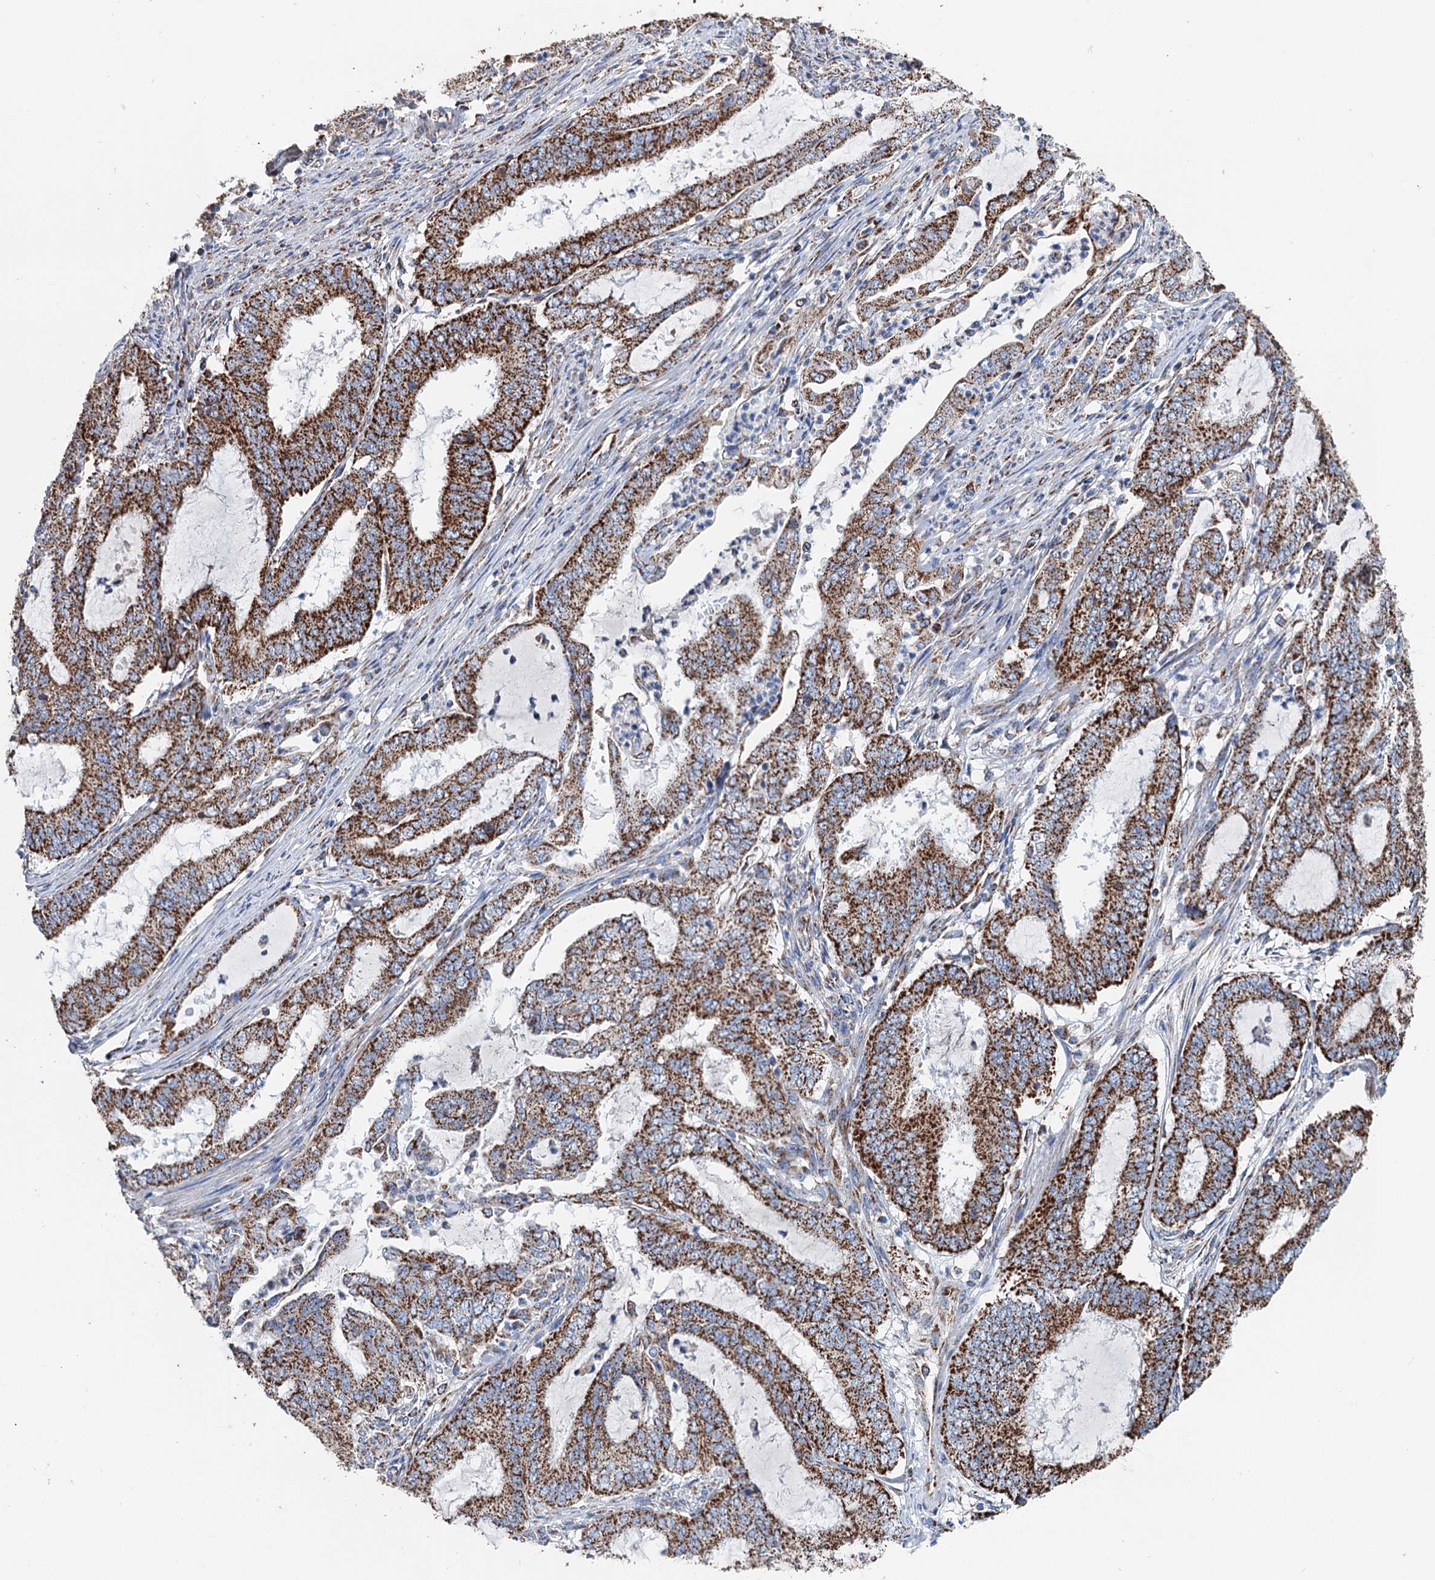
{"staining": {"intensity": "strong", "quantity": ">75%", "location": "cytoplasmic/membranous"}, "tissue": "endometrial cancer", "cell_type": "Tumor cells", "image_type": "cancer", "snomed": [{"axis": "morphology", "description": "Adenocarcinoma, NOS"}, {"axis": "topography", "description": "Endometrium"}], "caption": "Immunohistochemistry (IHC) histopathology image of human endometrial cancer (adenocarcinoma) stained for a protein (brown), which reveals high levels of strong cytoplasmic/membranous staining in approximately >75% of tumor cells.", "gene": "IVD", "patient": {"sex": "female", "age": 51}}